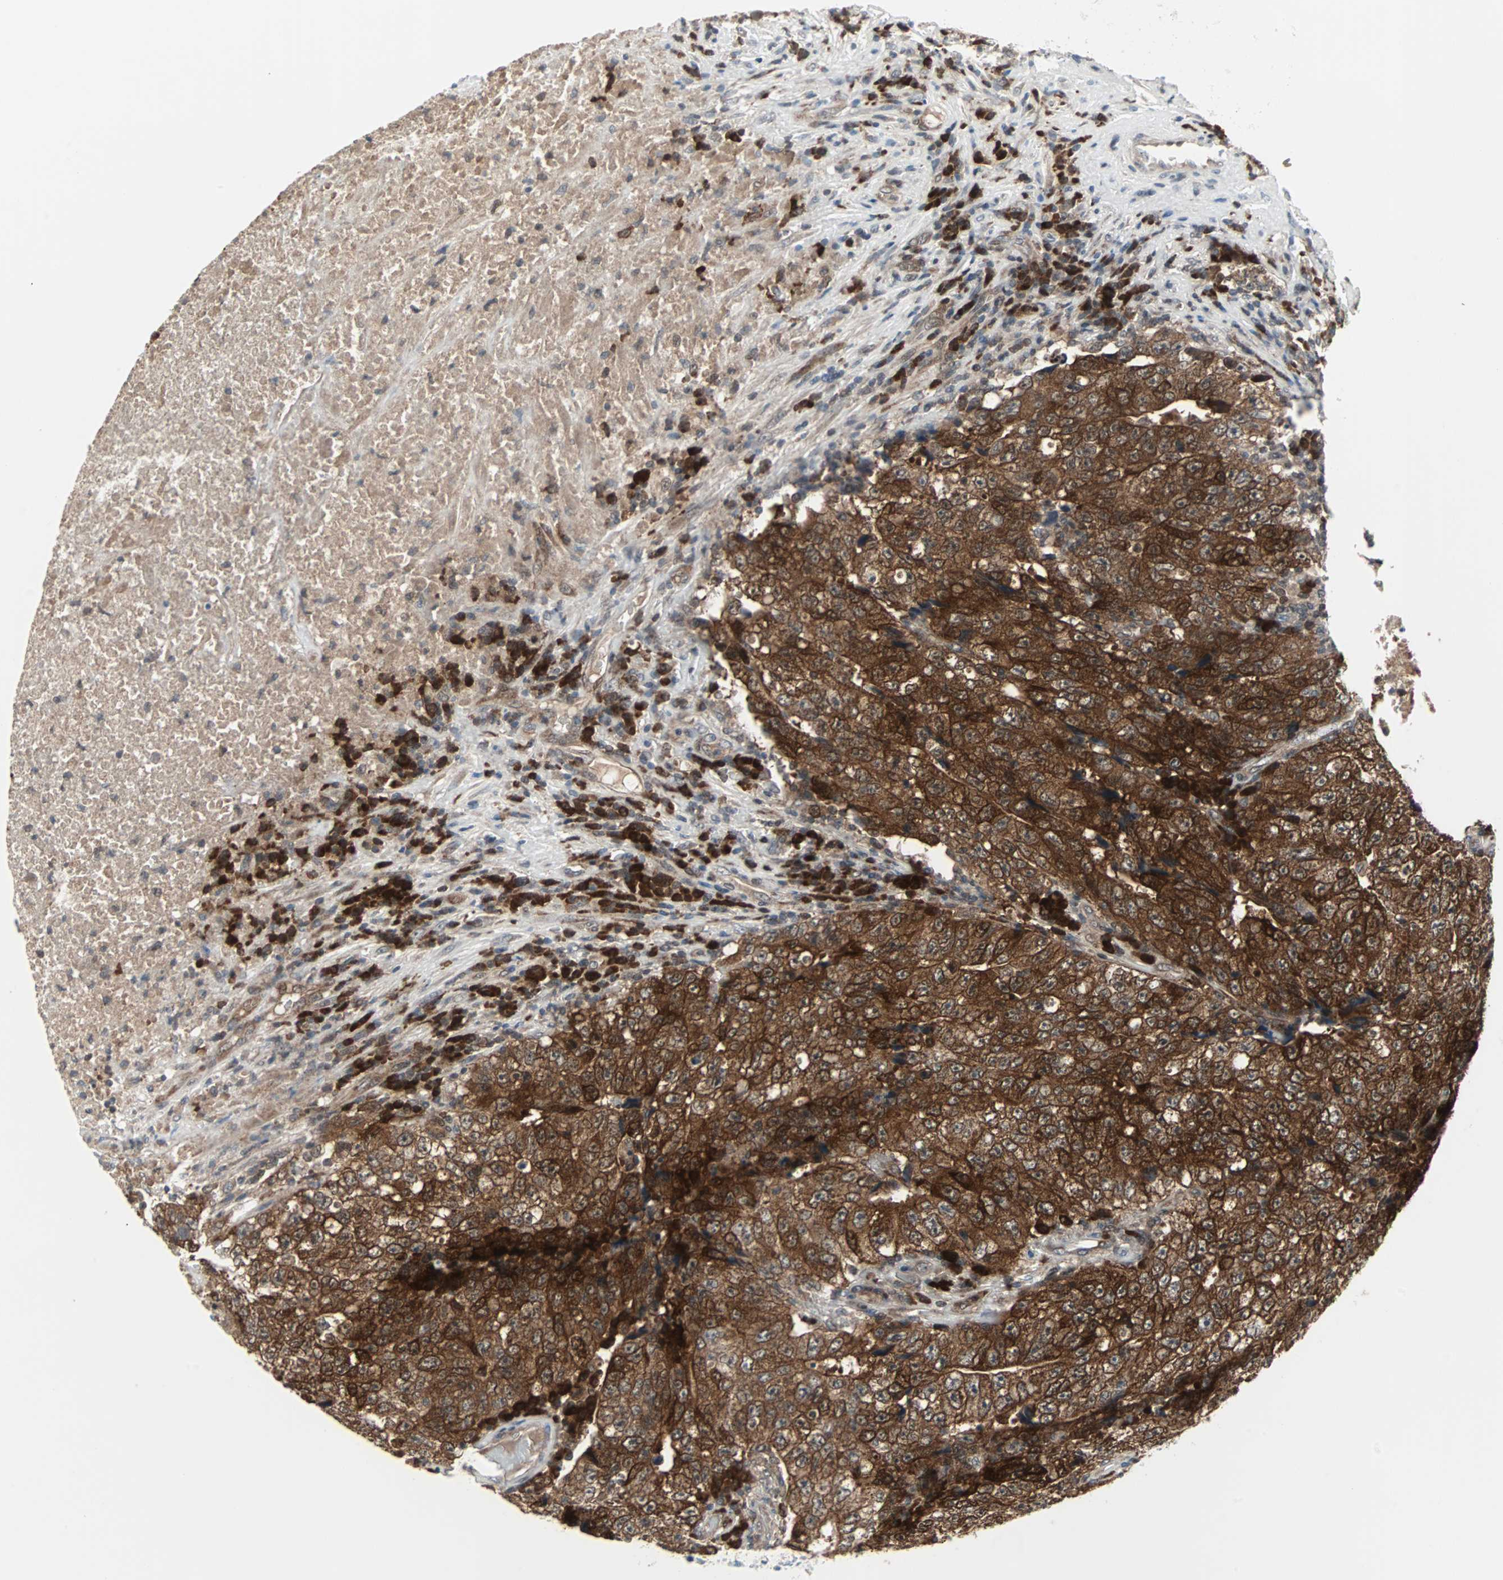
{"staining": {"intensity": "strong", "quantity": ">75%", "location": "cytoplasmic/membranous"}, "tissue": "testis cancer", "cell_type": "Tumor cells", "image_type": "cancer", "snomed": [{"axis": "morphology", "description": "Necrosis, NOS"}, {"axis": "morphology", "description": "Carcinoma, Embryonal, NOS"}, {"axis": "topography", "description": "Testis"}], "caption": "Tumor cells show high levels of strong cytoplasmic/membranous expression in approximately >75% of cells in human embryonal carcinoma (testis).", "gene": "CASP3", "patient": {"sex": "male", "age": 19}}